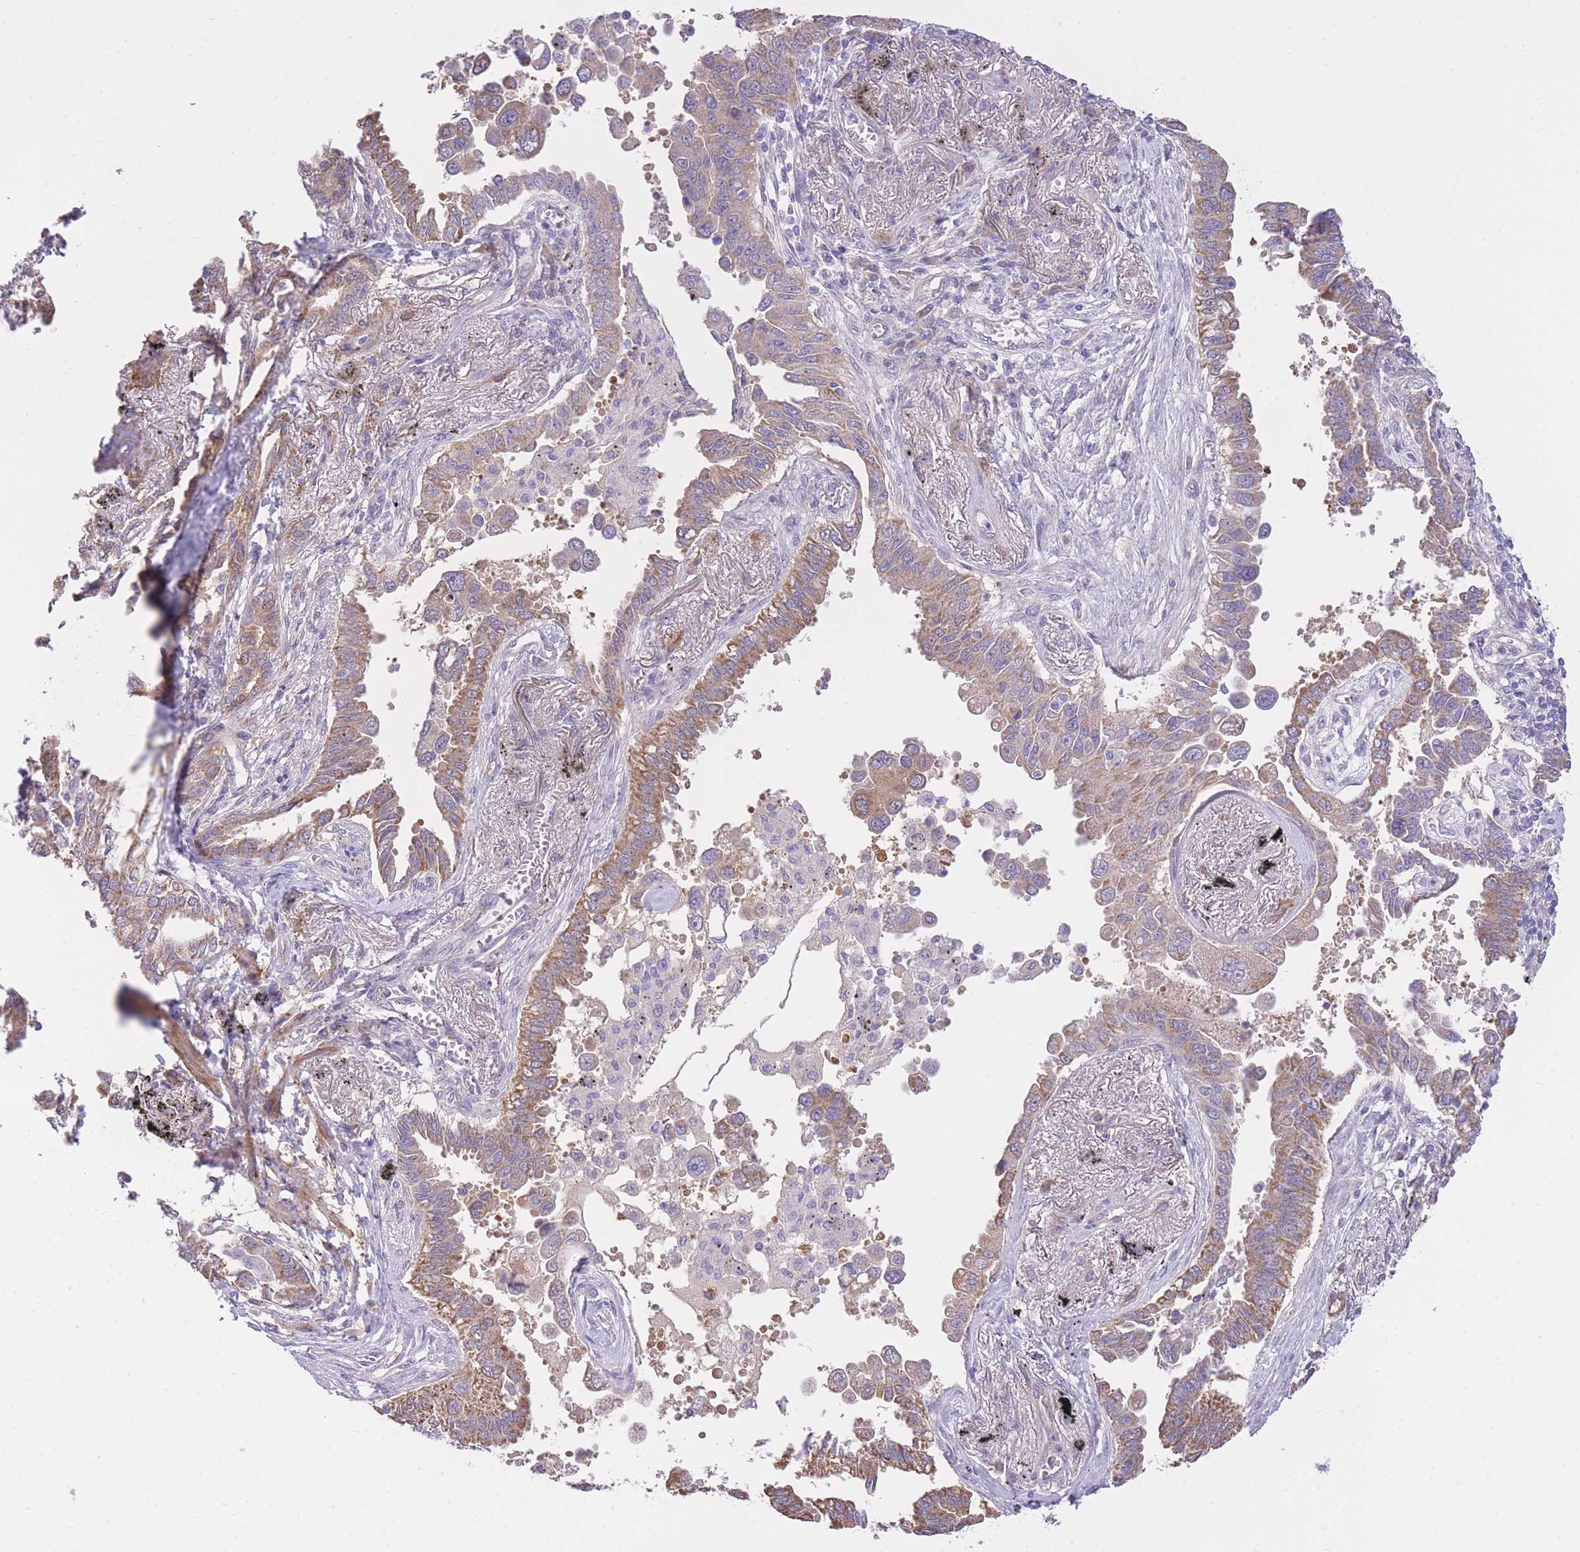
{"staining": {"intensity": "moderate", "quantity": "25%-75%", "location": "cytoplasmic/membranous"}, "tissue": "lung cancer", "cell_type": "Tumor cells", "image_type": "cancer", "snomed": [{"axis": "morphology", "description": "Adenocarcinoma, NOS"}, {"axis": "topography", "description": "Lung"}], "caption": "Lung adenocarcinoma stained with DAB immunohistochemistry (IHC) displays medium levels of moderate cytoplasmic/membranous positivity in approximately 25%-75% of tumor cells.", "gene": "PGM1", "patient": {"sex": "male", "age": 67}}